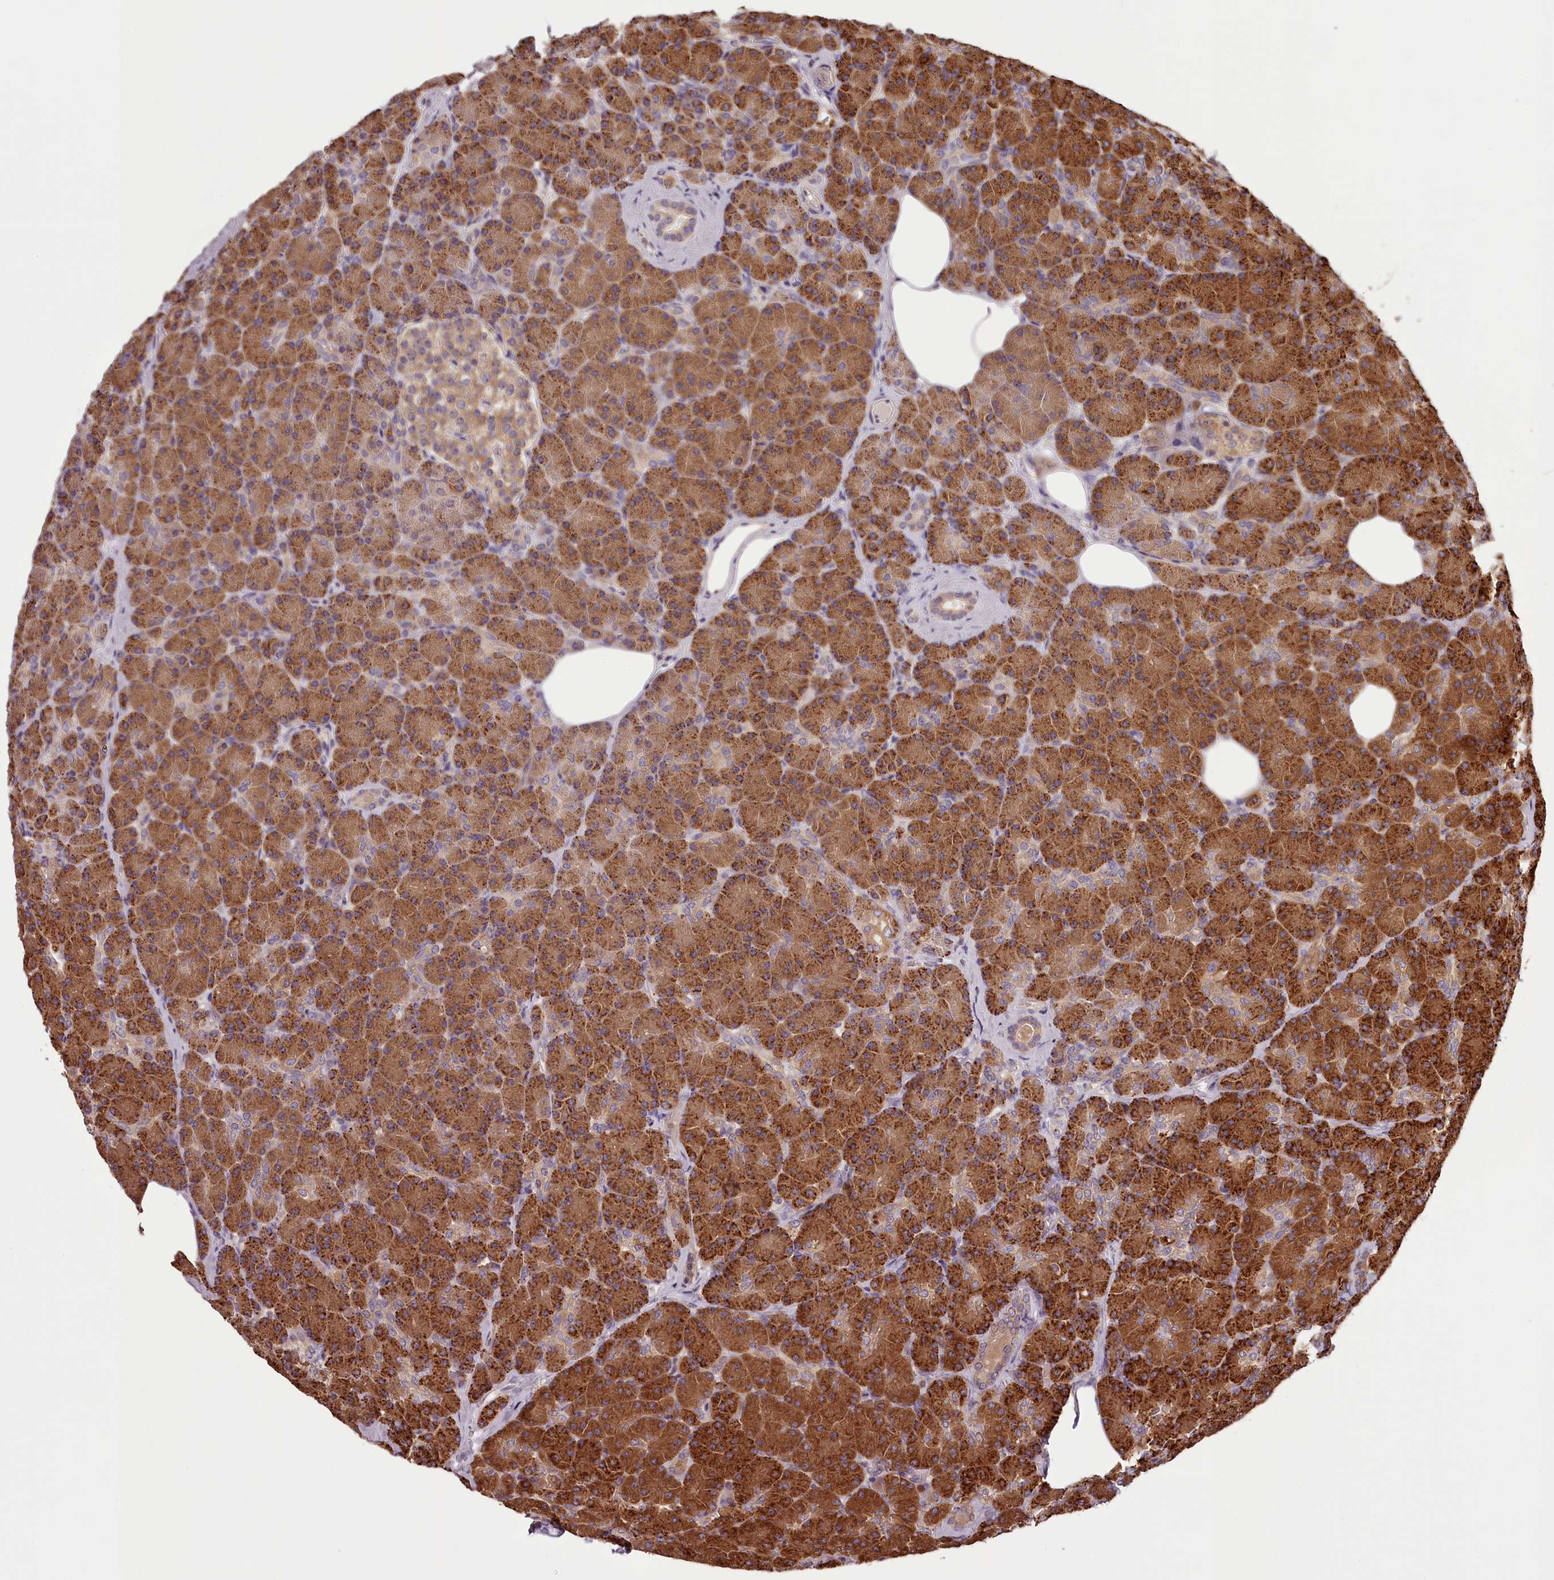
{"staining": {"intensity": "strong", "quantity": ">75%", "location": "cytoplasmic/membranous"}, "tissue": "pancreas", "cell_type": "Exocrine glandular cells", "image_type": "normal", "snomed": [{"axis": "morphology", "description": "Normal tissue, NOS"}, {"axis": "topography", "description": "Pancreas"}], "caption": "Protein expression analysis of unremarkable human pancreas reveals strong cytoplasmic/membranous positivity in approximately >75% of exocrine glandular cells.", "gene": "TARS1", "patient": {"sex": "female", "age": 43}}